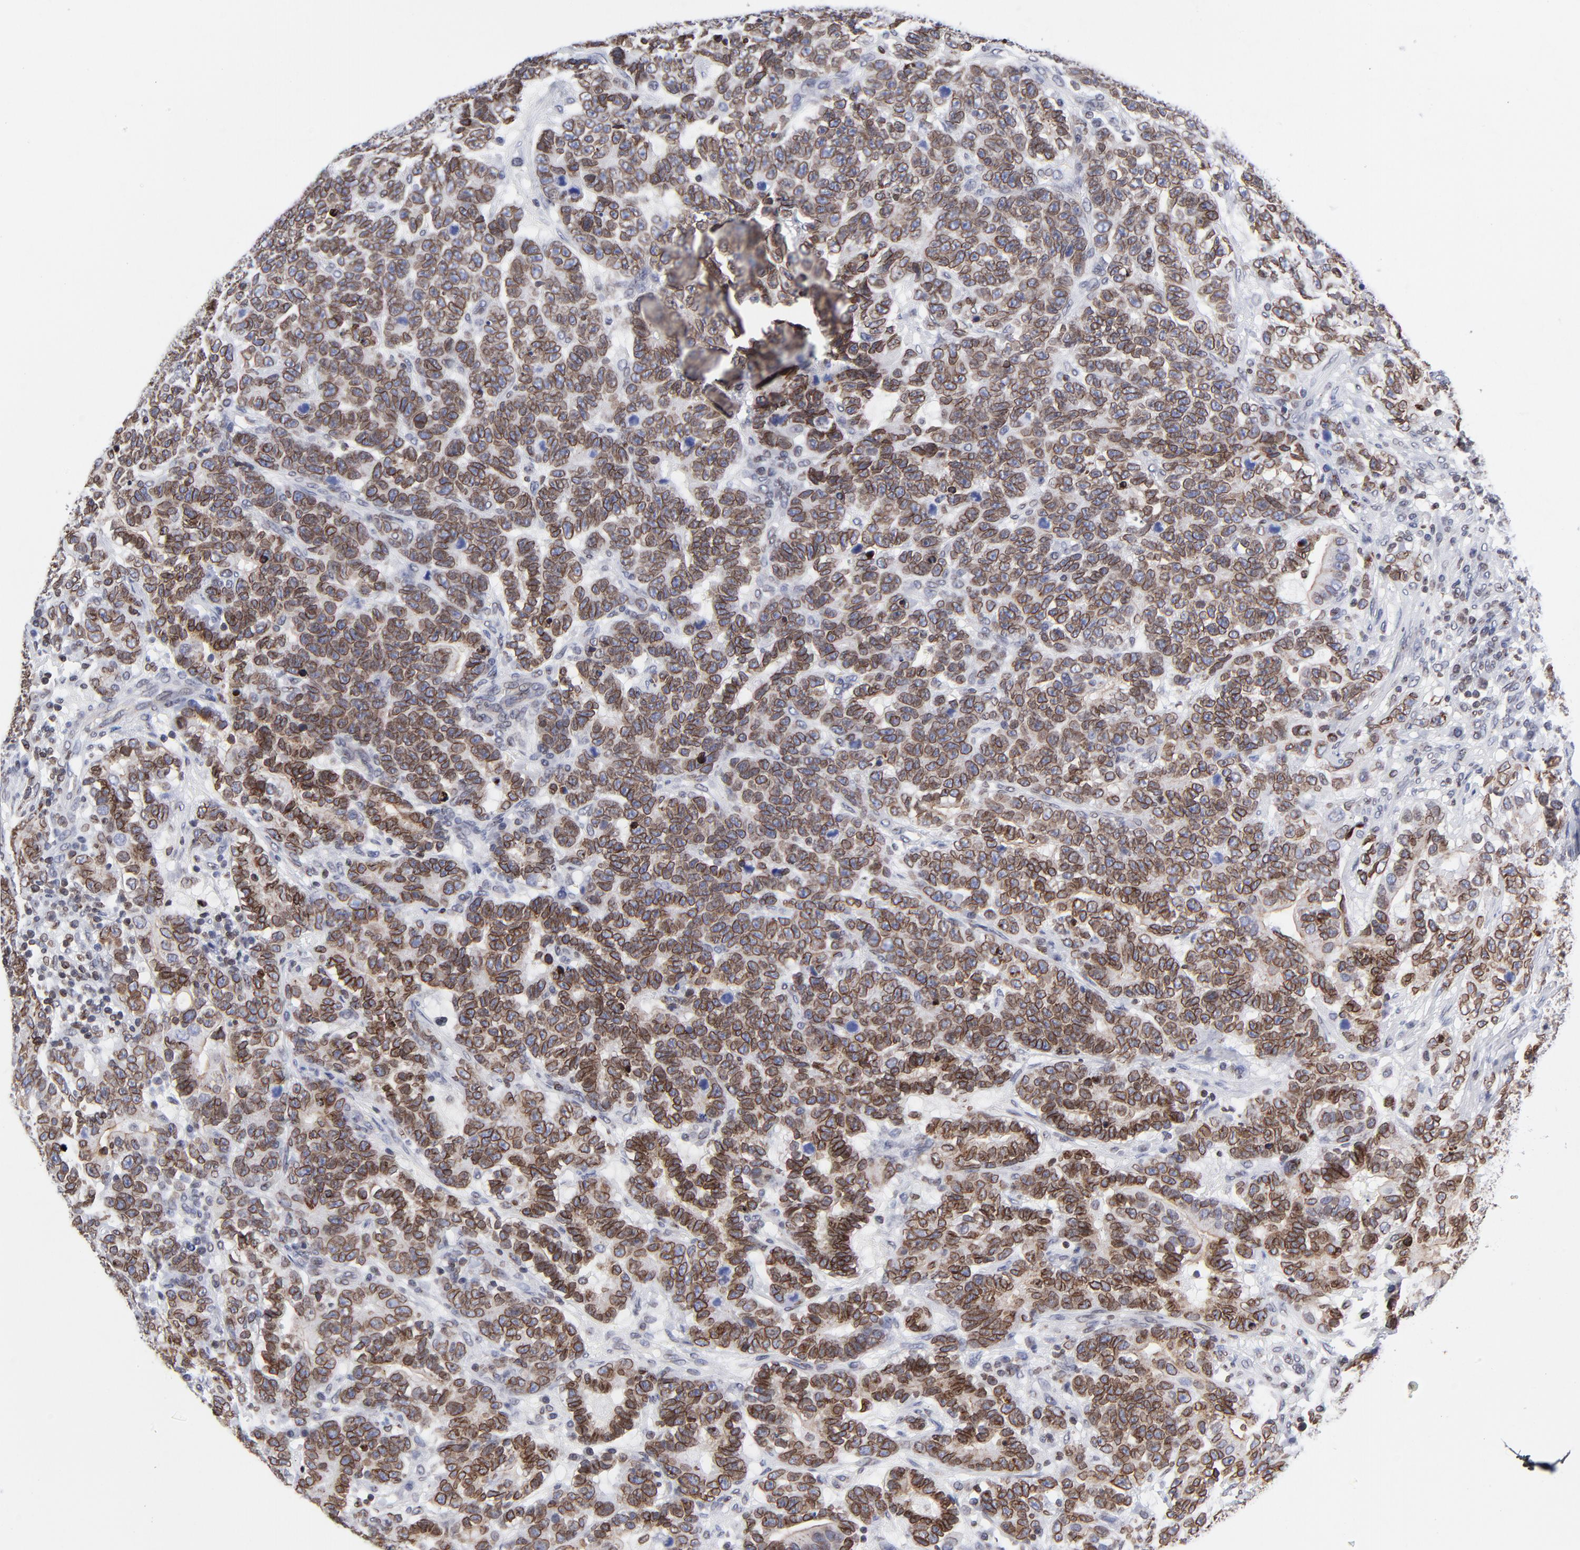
{"staining": {"intensity": "moderate", "quantity": ">75%", "location": "cytoplasmic/membranous,nuclear"}, "tissue": "testis cancer", "cell_type": "Tumor cells", "image_type": "cancer", "snomed": [{"axis": "morphology", "description": "Carcinoma, Embryonal, NOS"}, {"axis": "topography", "description": "Testis"}], "caption": "Brown immunohistochemical staining in human testis cancer (embryonal carcinoma) reveals moderate cytoplasmic/membranous and nuclear staining in about >75% of tumor cells.", "gene": "THAP7", "patient": {"sex": "male", "age": 26}}